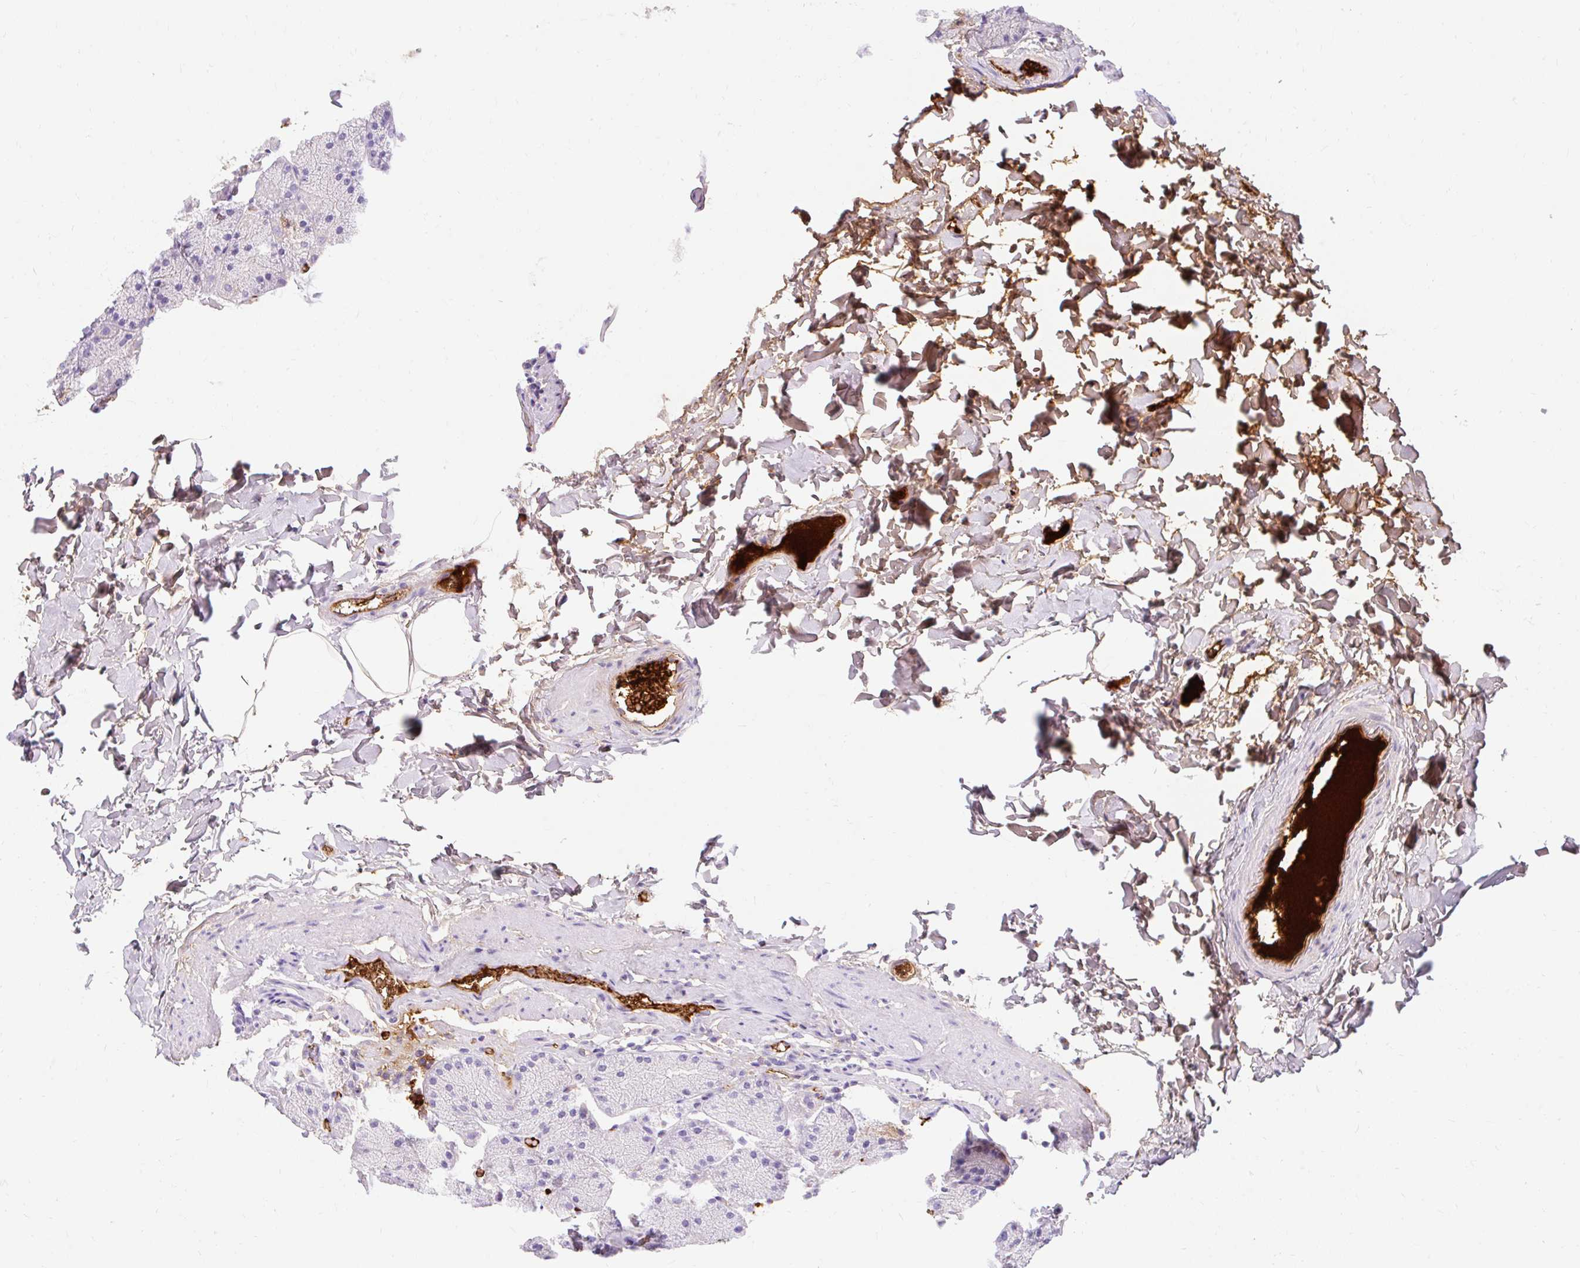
{"staining": {"intensity": "negative", "quantity": "none", "location": "none"}, "tissue": "stomach", "cell_type": "Glandular cells", "image_type": "normal", "snomed": [{"axis": "morphology", "description": "Normal tissue, NOS"}, {"axis": "topography", "description": "Stomach, upper"}, {"axis": "topography", "description": "Stomach, lower"}], "caption": "This is an immunohistochemistry (IHC) histopathology image of normal human stomach. There is no positivity in glandular cells.", "gene": "APOC2", "patient": {"sex": "male", "age": 67}}